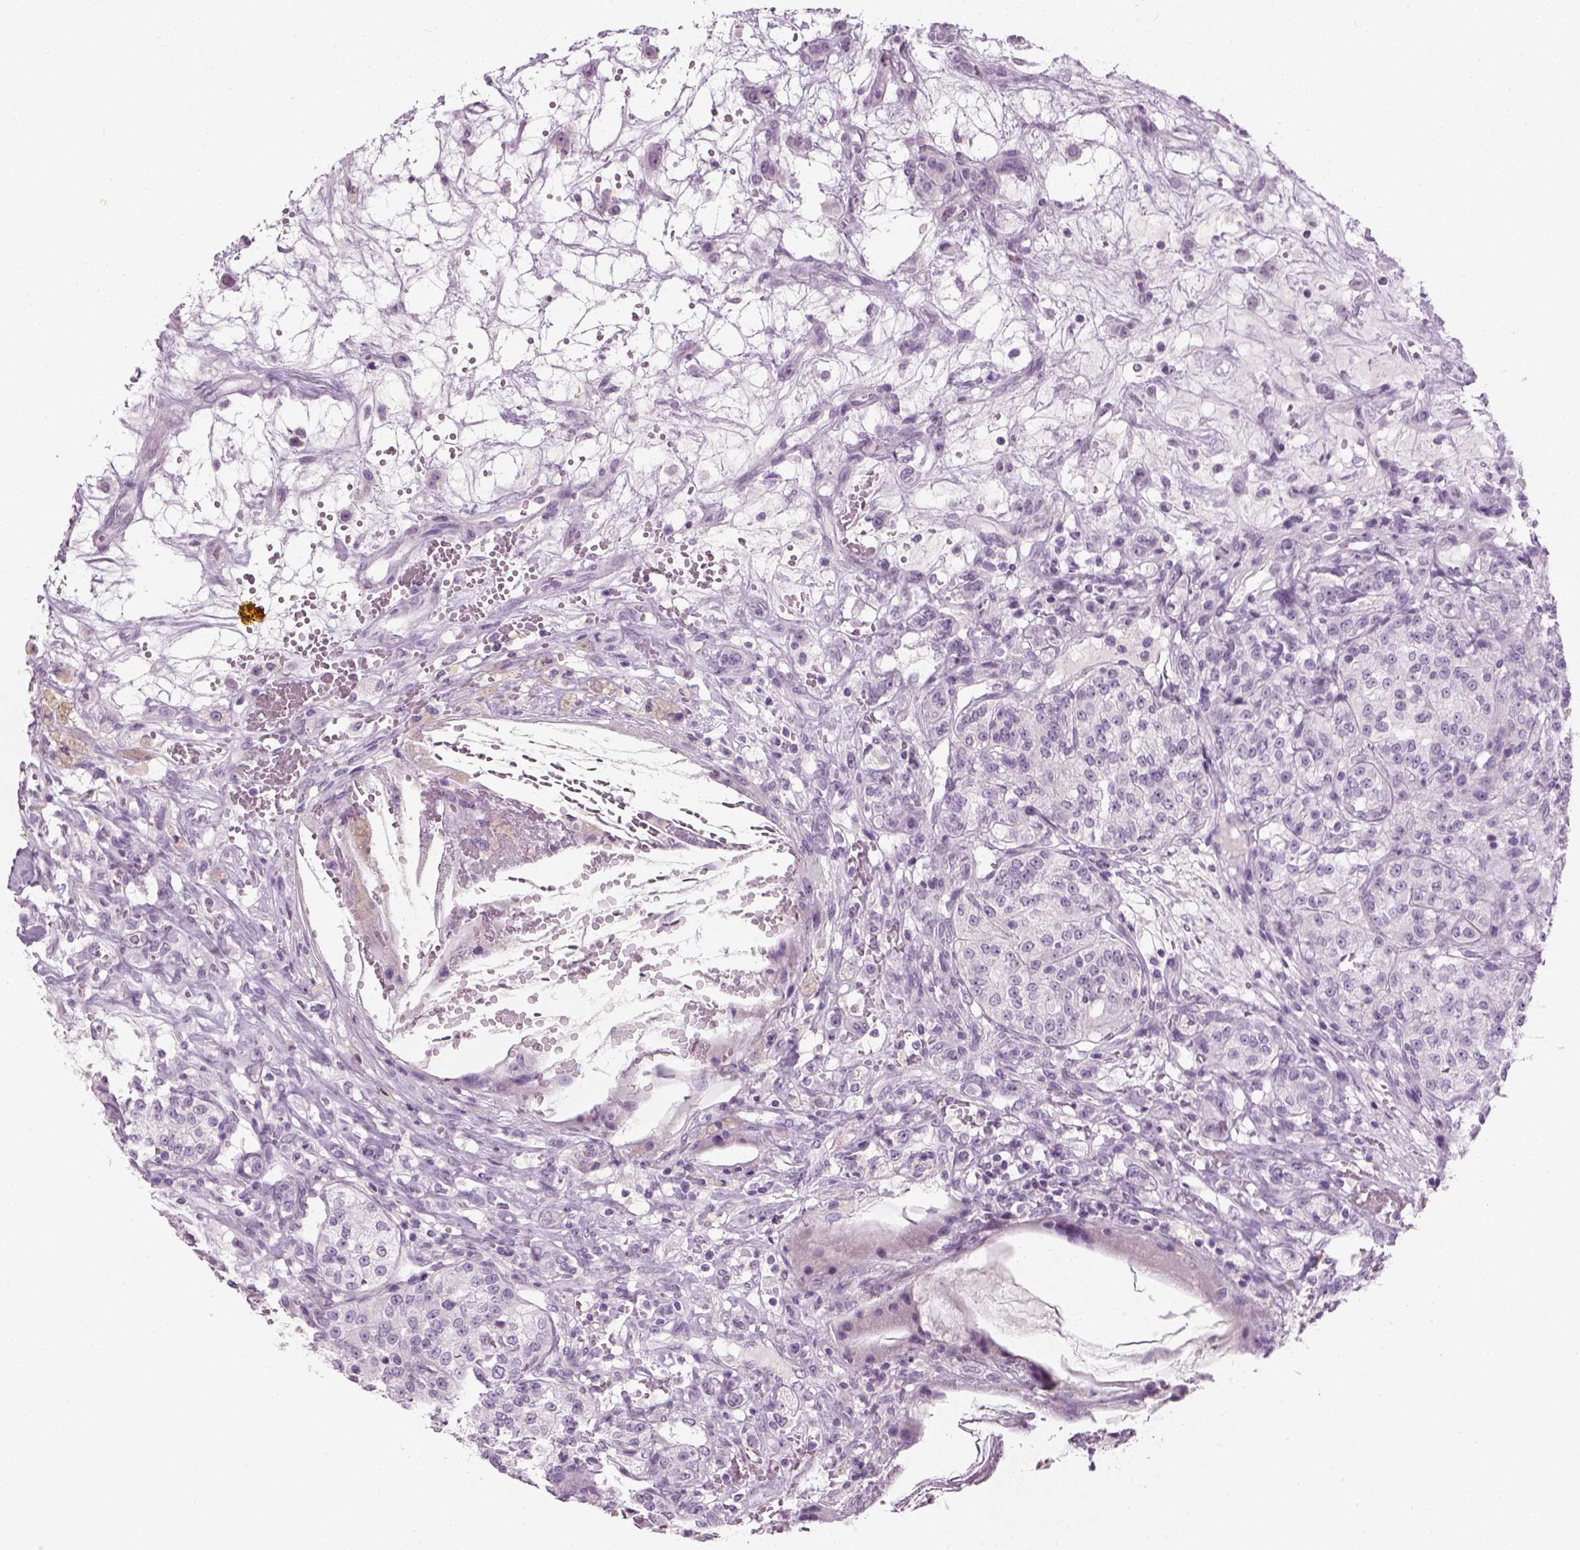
{"staining": {"intensity": "negative", "quantity": "none", "location": "none"}, "tissue": "renal cancer", "cell_type": "Tumor cells", "image_type": "cancer", "snomed": [{"axis": "morphology", "description": "Adenocarcinoma, NOS"}, {"axis": "topography", "description": "Kidney"}], "caption": "DAB (3,3'-diaminobenzidine) immunohistochemical staining of human adenocarcinoma (renal) exhibits no significant expression in tumor cells. Nuclei are stained in blue.", "gene": "TH", "patient": {"sex": "female", "age": 63}}